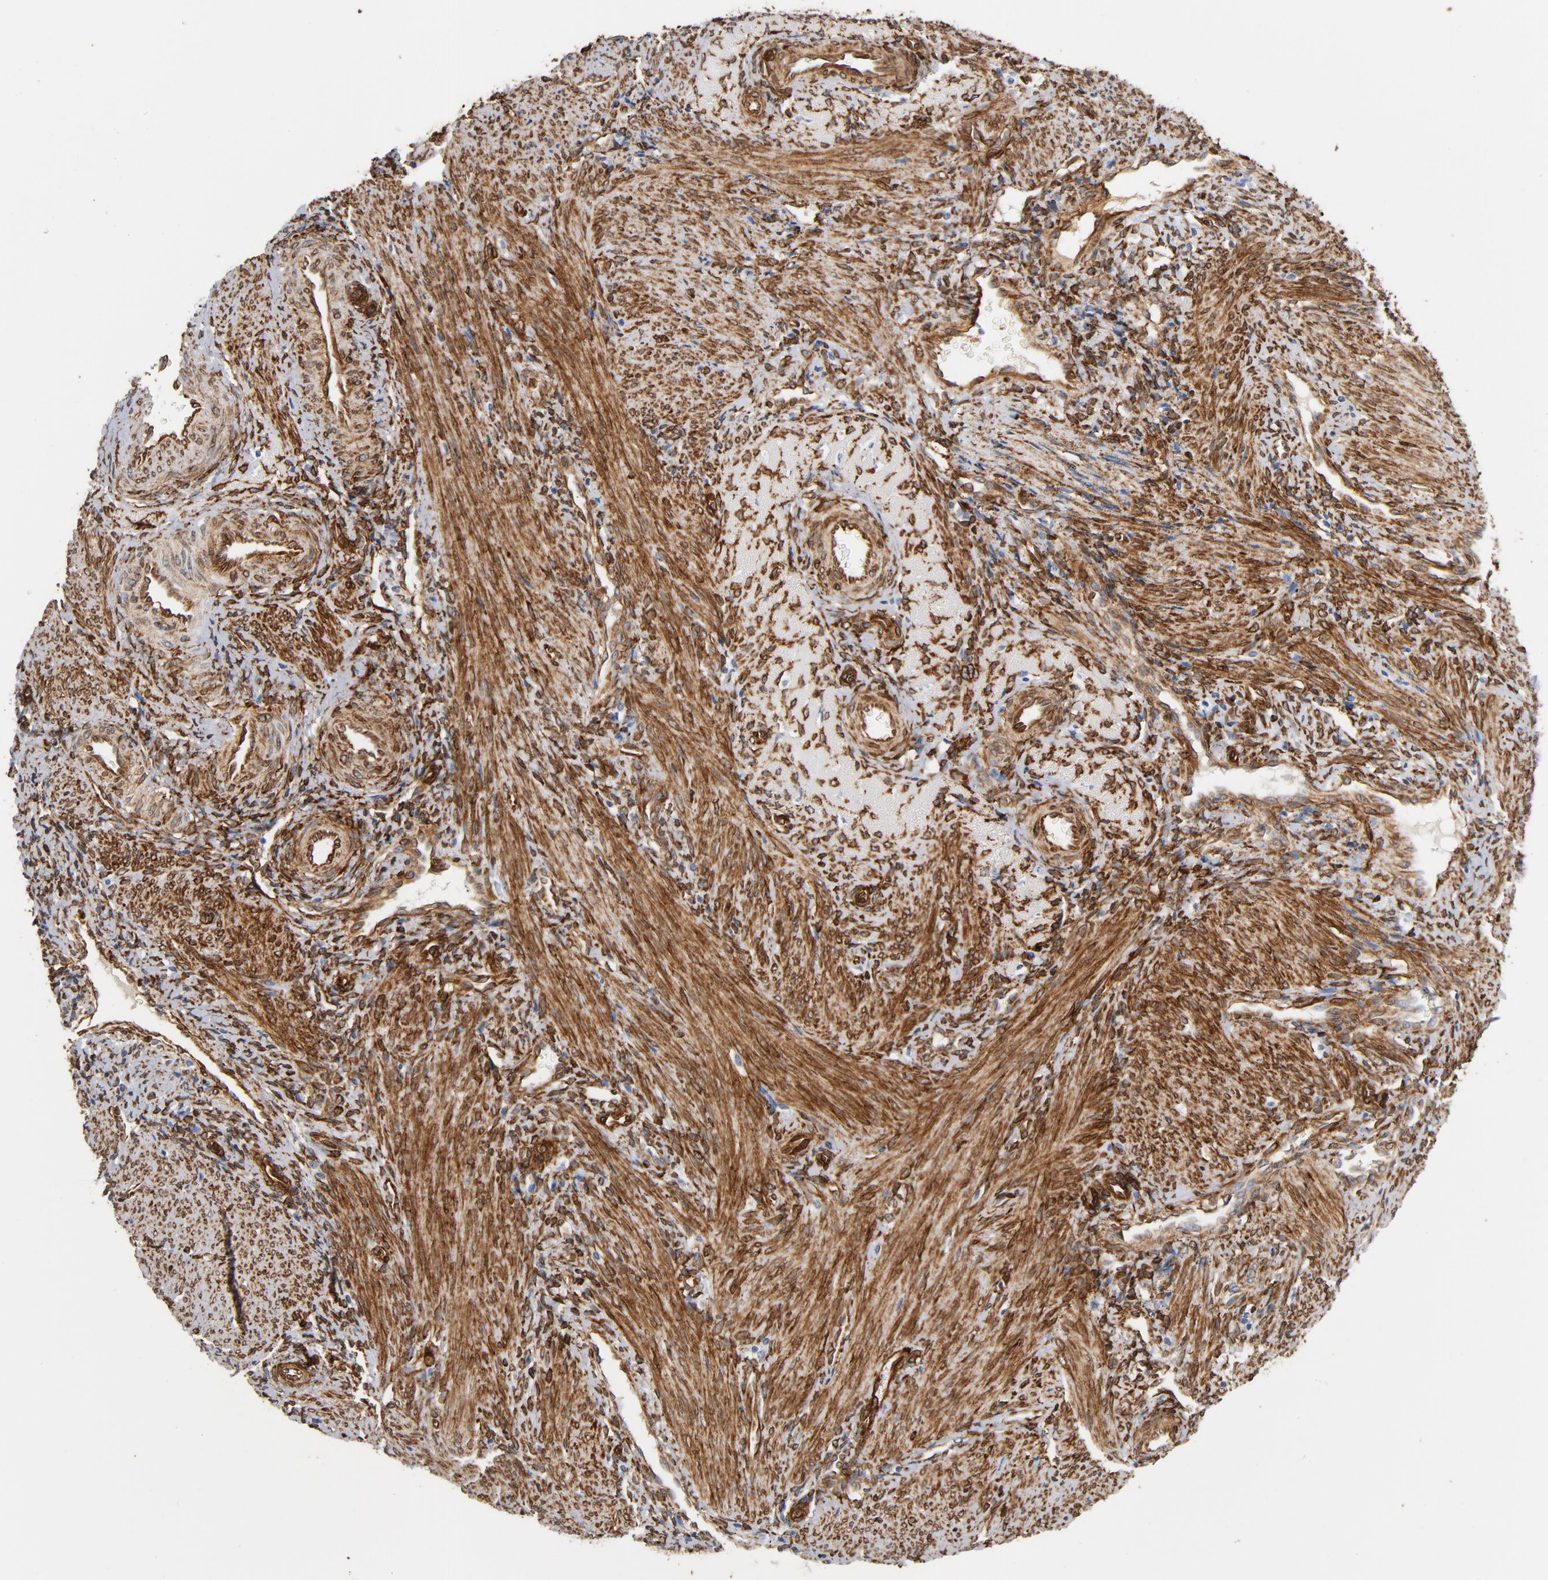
{"staining": {"intensity": "strong", "quantity": ">75%", "location": "cytoplasmic/membranous"}, "tissue": "endometrium", "cell_type": "Cells in endometrial stroma", "image_type": "normal", "snomed": [{"axis": "morphology", "description": "Normal tissue, NOS"}, {"axis": "topography", "description": "Uterus"}, {"axis": "topography", "description": "Endometrium"}], "caption": "Protein expression analysis of unremarkable endometrium displays strong cytoplasmic/membranous positivity in approximately >75% of cells in endometrial stroma. (IHC, brightfield microscopy, high magnification).", "gene": "SERPINH1", "patient": {"sex": "female", "age": 33}}